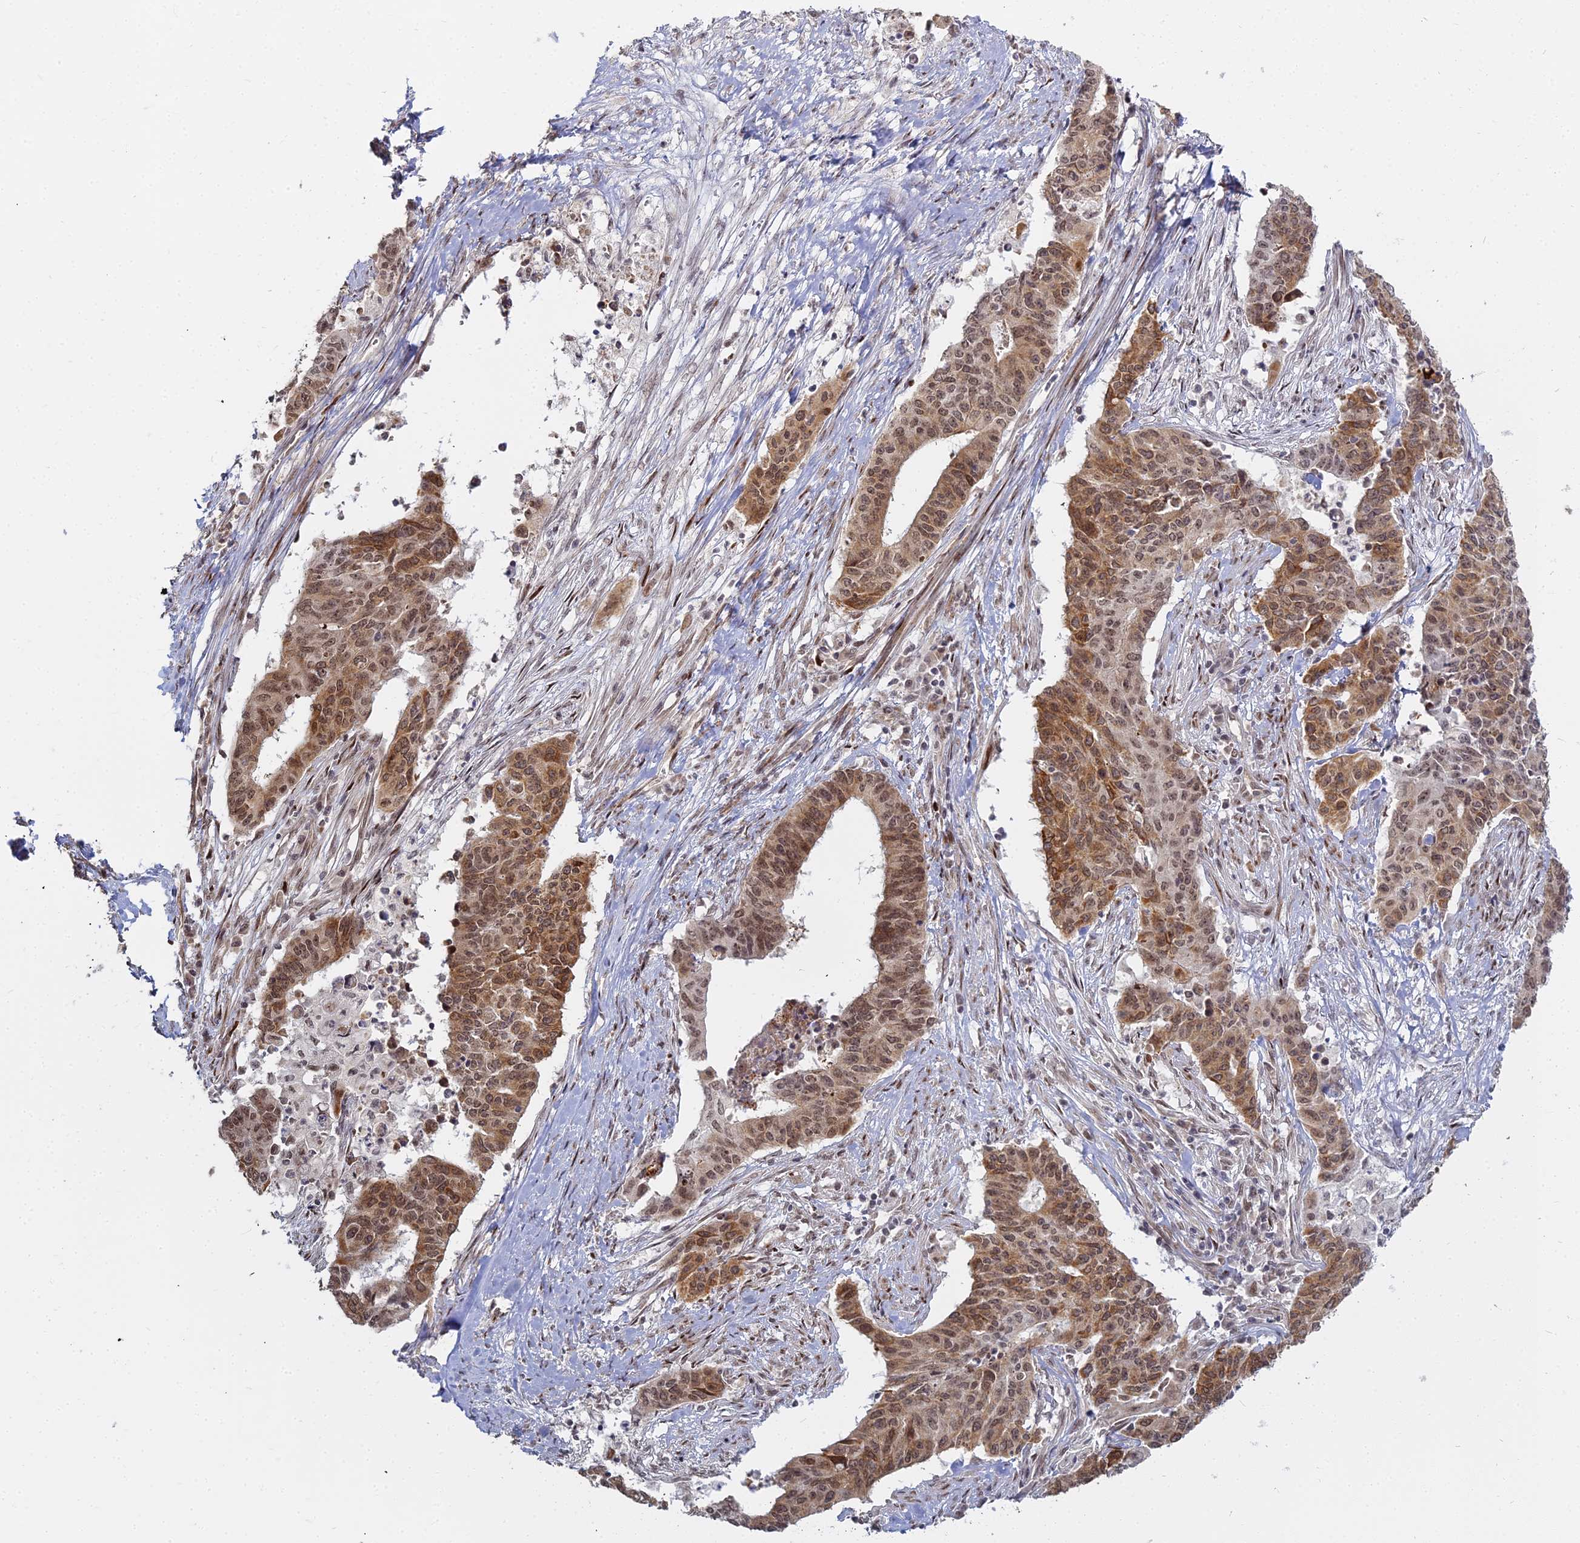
{"staining": {"intensity": "moderate", "quantity": ">75%", "location": "cytoplasmic/membranous,nuclear"}, "tissue": "endometrial cancer", "cell_type": "Tumor cells", "image_type": "cancer", "snomed": [{"axis": "morphology", "description": "Adenocarcinoma, NOS"}, {"axis": "topography", "description": "Endometrium"}], "caption": "Protein expression analysis of endometrial cancer (adenocarcinoma) displays moderate cytoplasmic/membranous and nuclear expression in approximately >75% of tumor cells. The staining was performed using DAB, with brown indicating positive protein expression. Nuclei are stained blue with hematoxylin.", "gene": "ABCA2", "patient": {"sex": "female", "age": 59}}